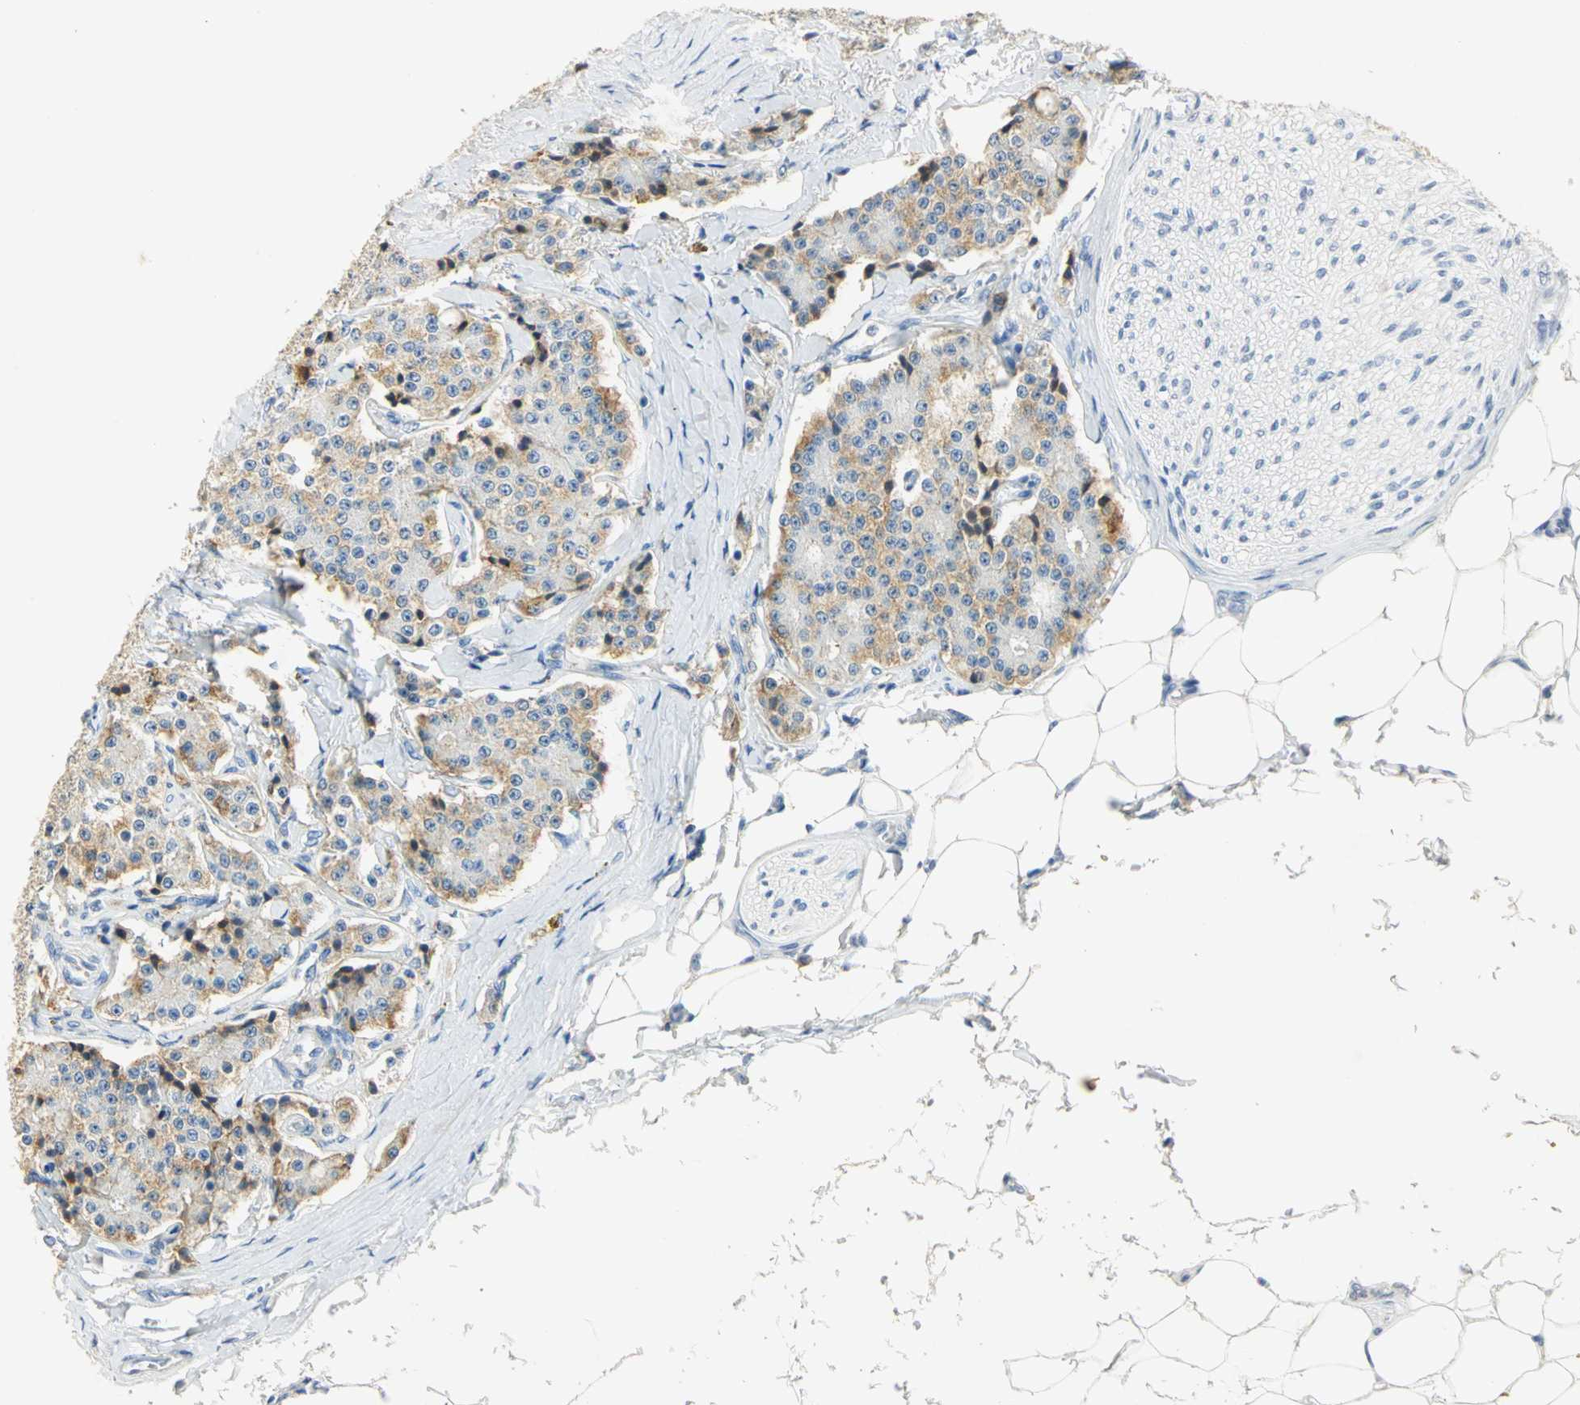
{"staining": {"intensity": "moderate", "quantity": "25%-75%", "location": "cytoplasmic/membranous"}, "tissue": "carcinoid", "cell_type": "Tumor cells", "image_type": "cancer", "snomed": [{"axis": "morphology", "description": "Carcinoid, malignant, NOS"}, {"axis": "topography", "description": "Colon"}], "caption": "Human malignant carcinoid stained with a protein marker demonstrates moderate staining in tumor cells.", "gene": "ANXA4", "patient": {"sex": "female", "age": 61}}